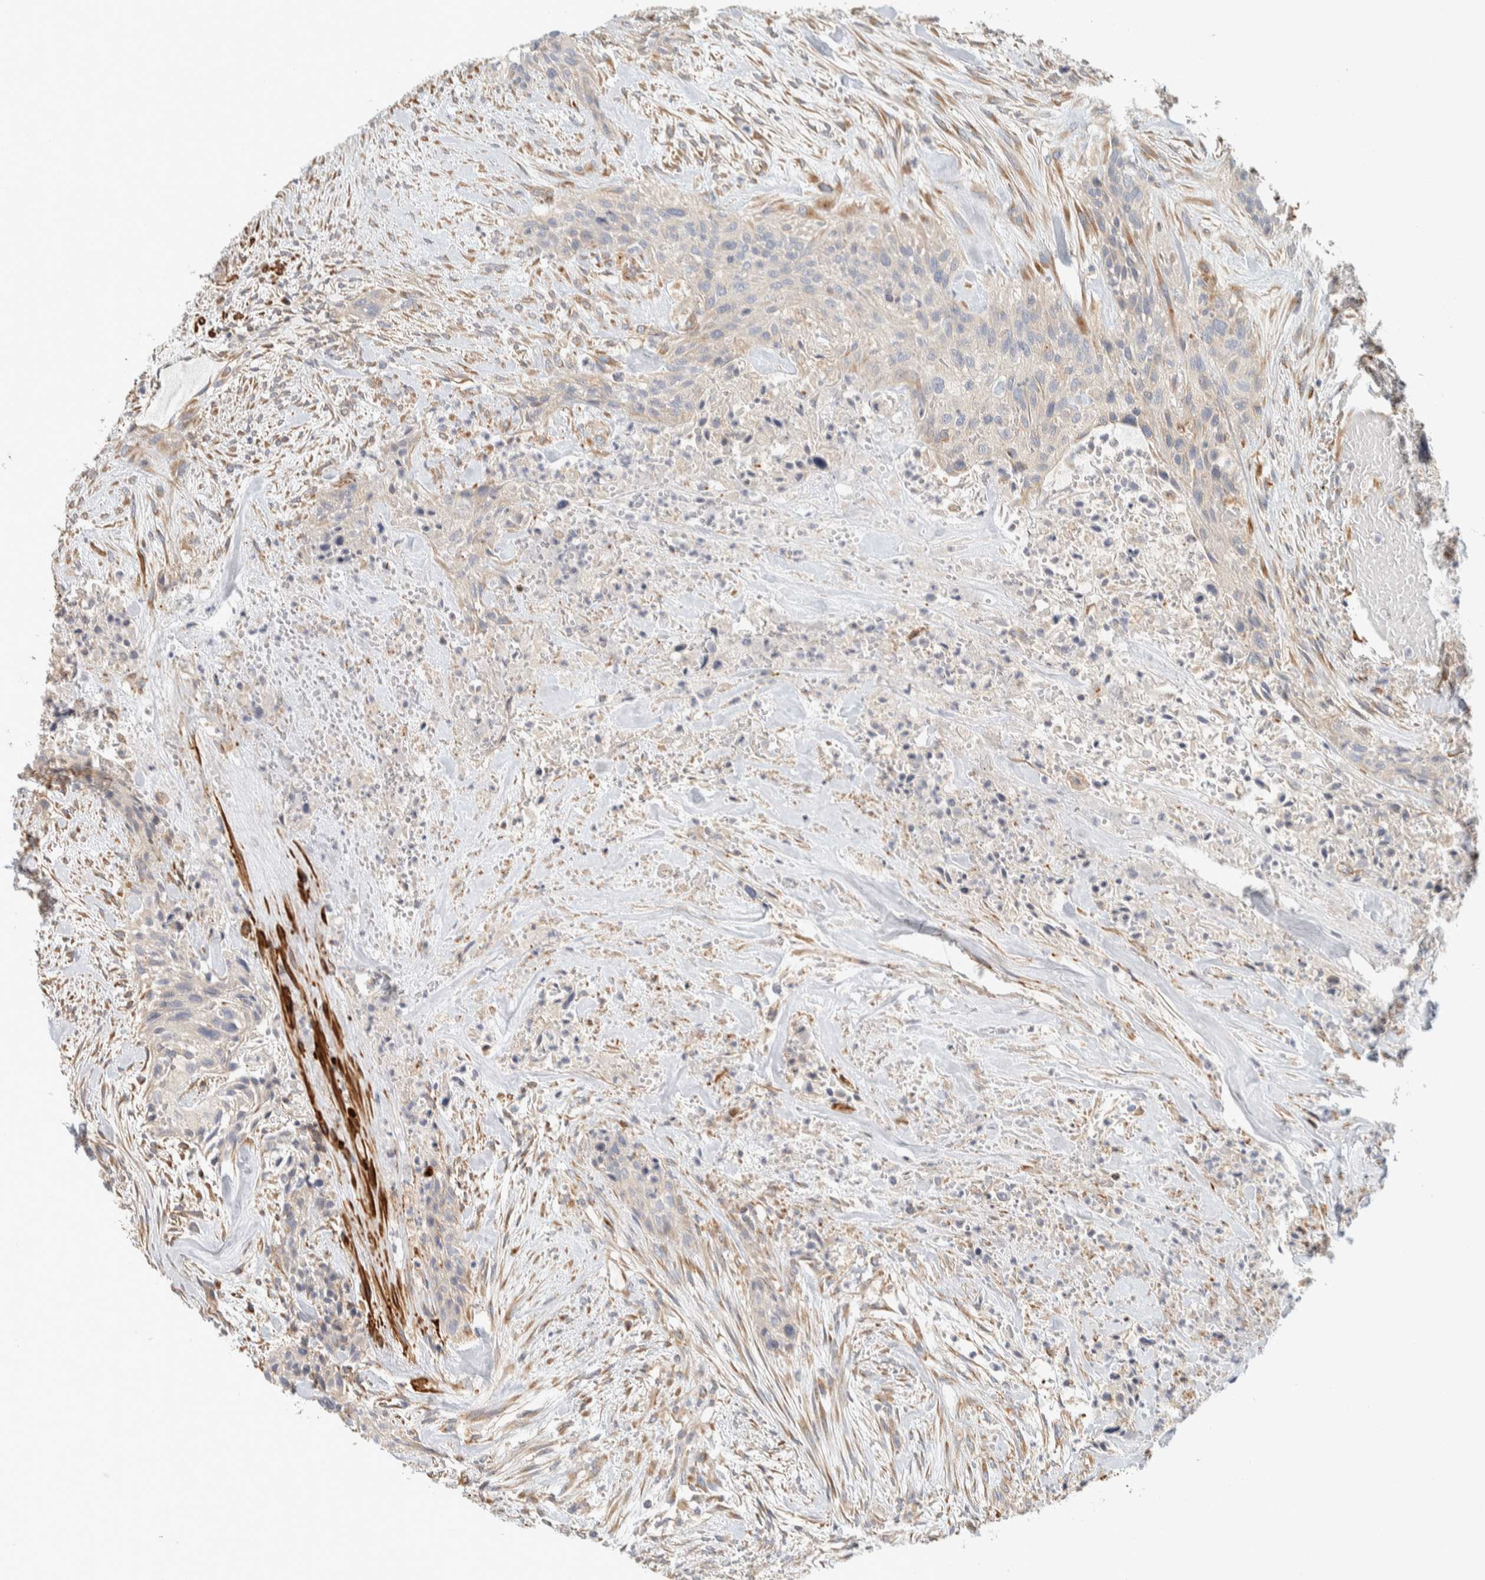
{"staining": {"intensity": "negative", "quantity": "none", "location": "none"}, "tissue": "urothelial cancer", "cell_type": "Tumor cells", "image_type": "cancer", "snomed": [{"axis": "morphology", "description": "Urothelial carcinoma, High grade"}, {"axis": "topography", "description": "Urinary bladder"}], "caption": "High-grade urothelial carcinoma was stained to show a protein in brown. There is no significant expression in tumor cells.", "gene": "CDR2", "patient": {"sex": "male", "age": 35}}